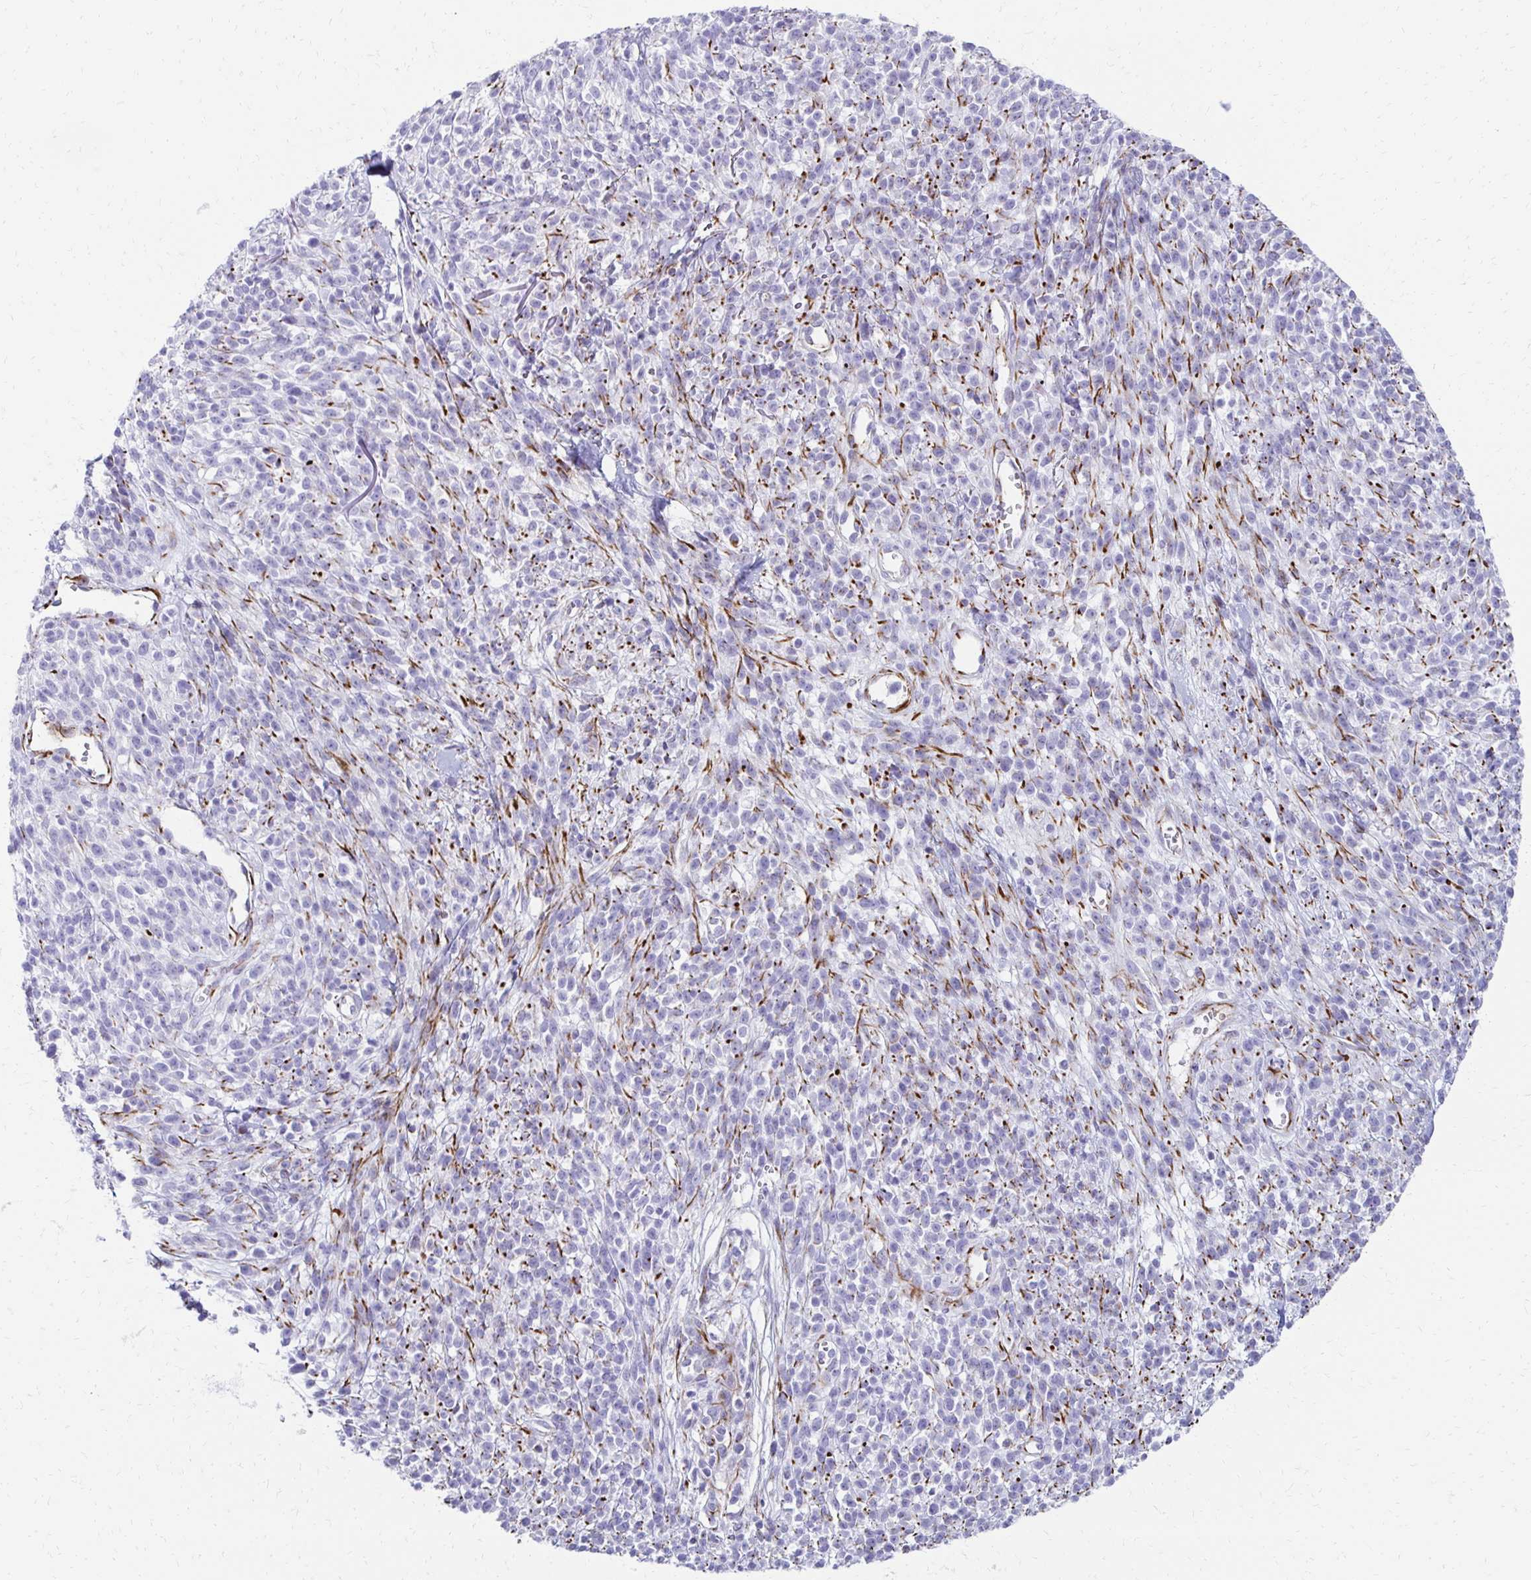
{"staining": {"intensity": "moderate", "quantity": "<25%", "location": "cytoplasmic/membranous"}, "tissue": "melanoma", "cell_type": "Tumor cells", "image_type": "cancer", "snomed": [{"axis": "morphology", "description": "Malignant melanoma, NOS"}, {"axis": "topography", "description": "Skin"}, {"axis": "topography", "description": "Skin of trunk"}], "caption": "Moderate cytoplasmic/membranous positivity is appreciated in about <25% of tumor cells in malignant melanoma. (DAB IHC, brown staining for protein, blue staining for nuclei).", "gene": "TMEM54", "patient": {"sex": "male", "age": 74}}